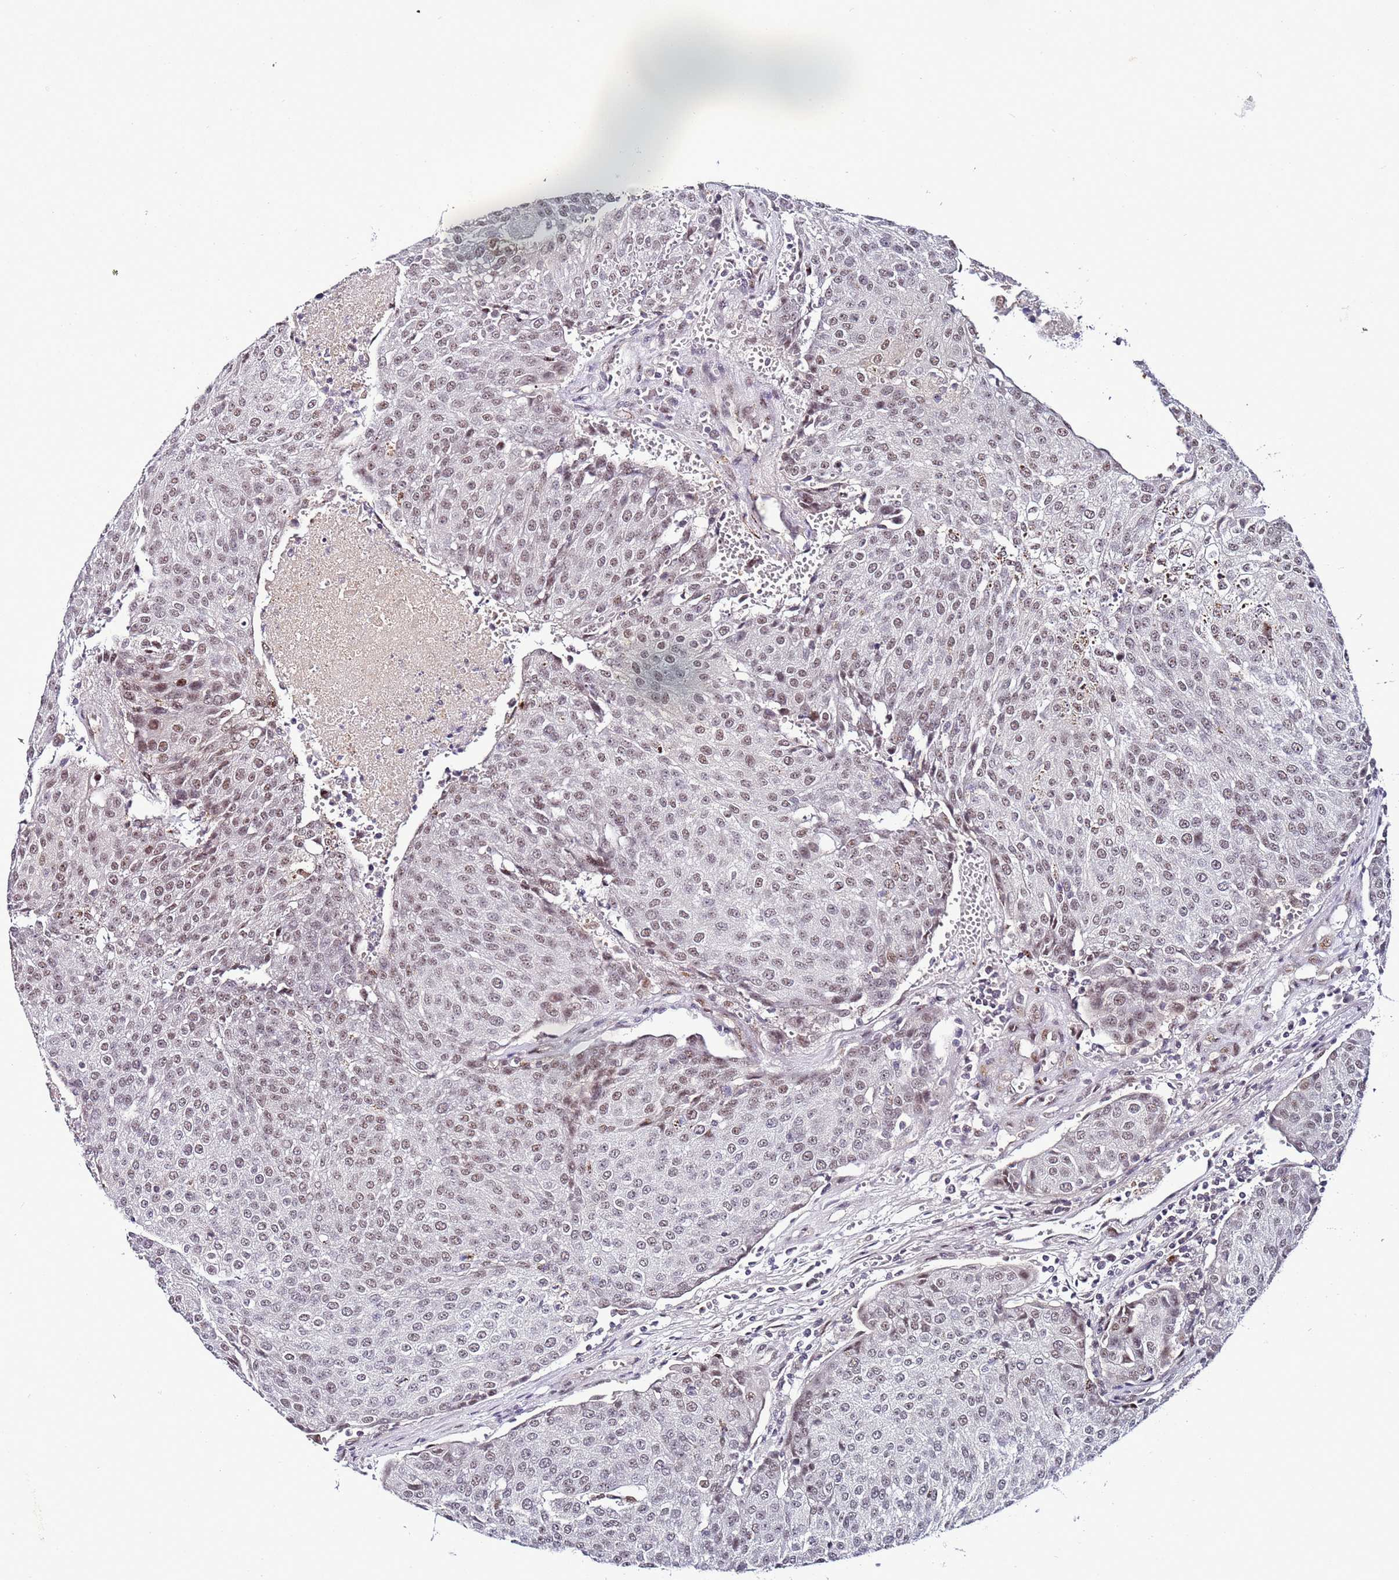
{"staining": {"intensity": "weak", "quantity": ">75%", "location": "nuclear"}, "tissue": "urothelial cancer", "cell_type": "Tumor cells", "image_type": "cancer", "snomed": [{"axis": "morphology", "description": "Urothelial carcinoma, High grade"}, {"axis": "topography", "description": "Urinary bladder"}], "caption": "High-magnification brightfield microscopy of high-grade urothelial carcinoma stained with DAB (3,3'-diaminobenzidine) (brown) and counterstained with hematoxylin (blue). tumor cells exhibit weak nuclear staining is seen in about>75% of cells. (Stains: DAB (3,3'-diaminobenzidine) in brown, nuclei in blue, Microscopy: brightfield microscopy at high magnification).", "gene": "PSMA7", "patient": {"sex": "female", "age": 85}}